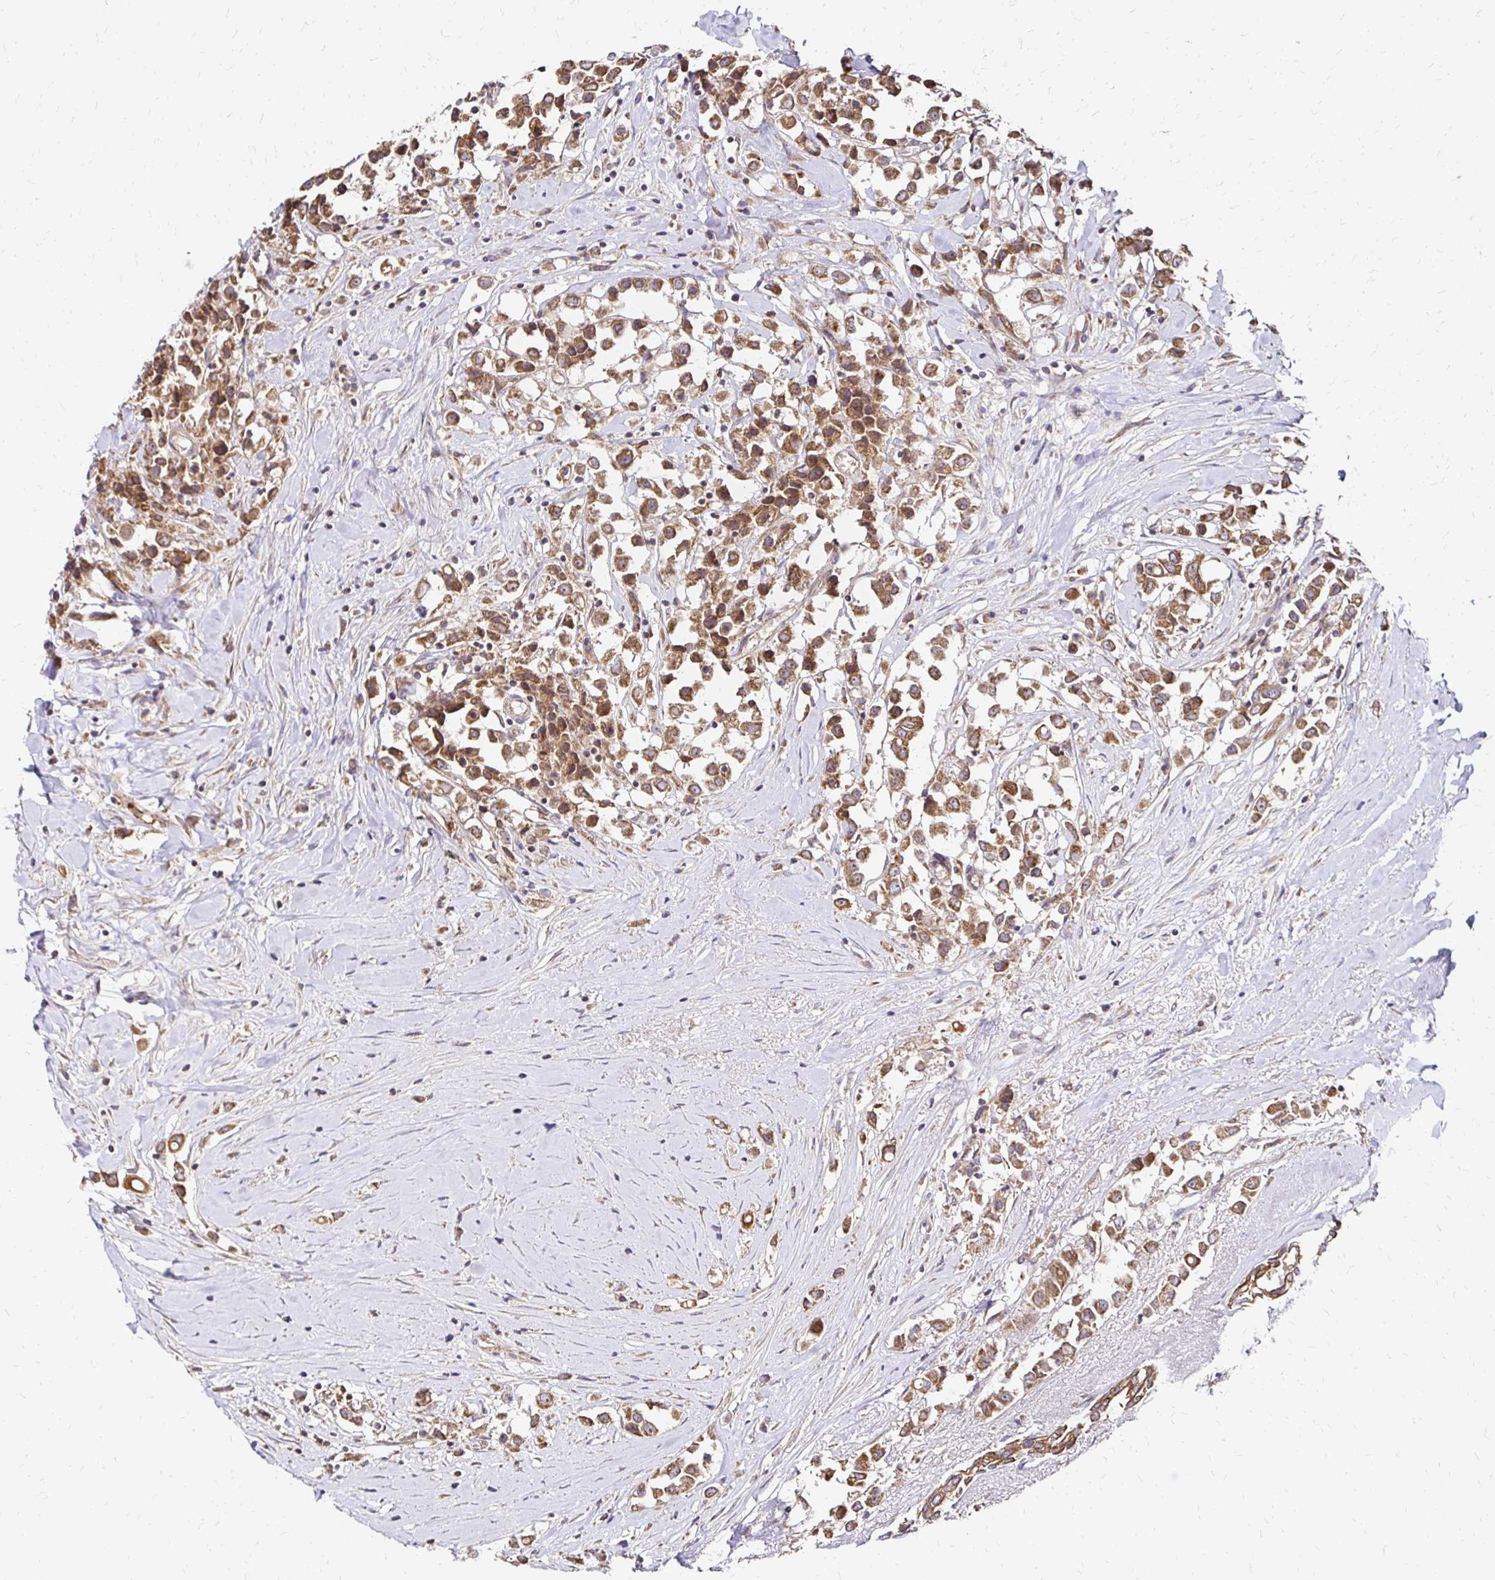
{"staining": {"intensity": "moderate", "quantity": ">75%", "location": "cytoplasmic/membranous"}, "tissue": "breast cancer", "cell_type": "Tumor cells", "image_type": "cancer", "snomed": [{"axis": "morphology", "description": "Duct carcinoma"}, {"axis": "topography", "description": "Breast"}], "caption": "This photomicrograph exhibits immunohistochemistry (IHC) staining of human breast invasive ductal carcinoma, with medium moderate cytoplasmic/membranous expression in approximately >75% of tumor cells.", "gene": "ZW10", "patient": {"sex": "female", "age": 61}}